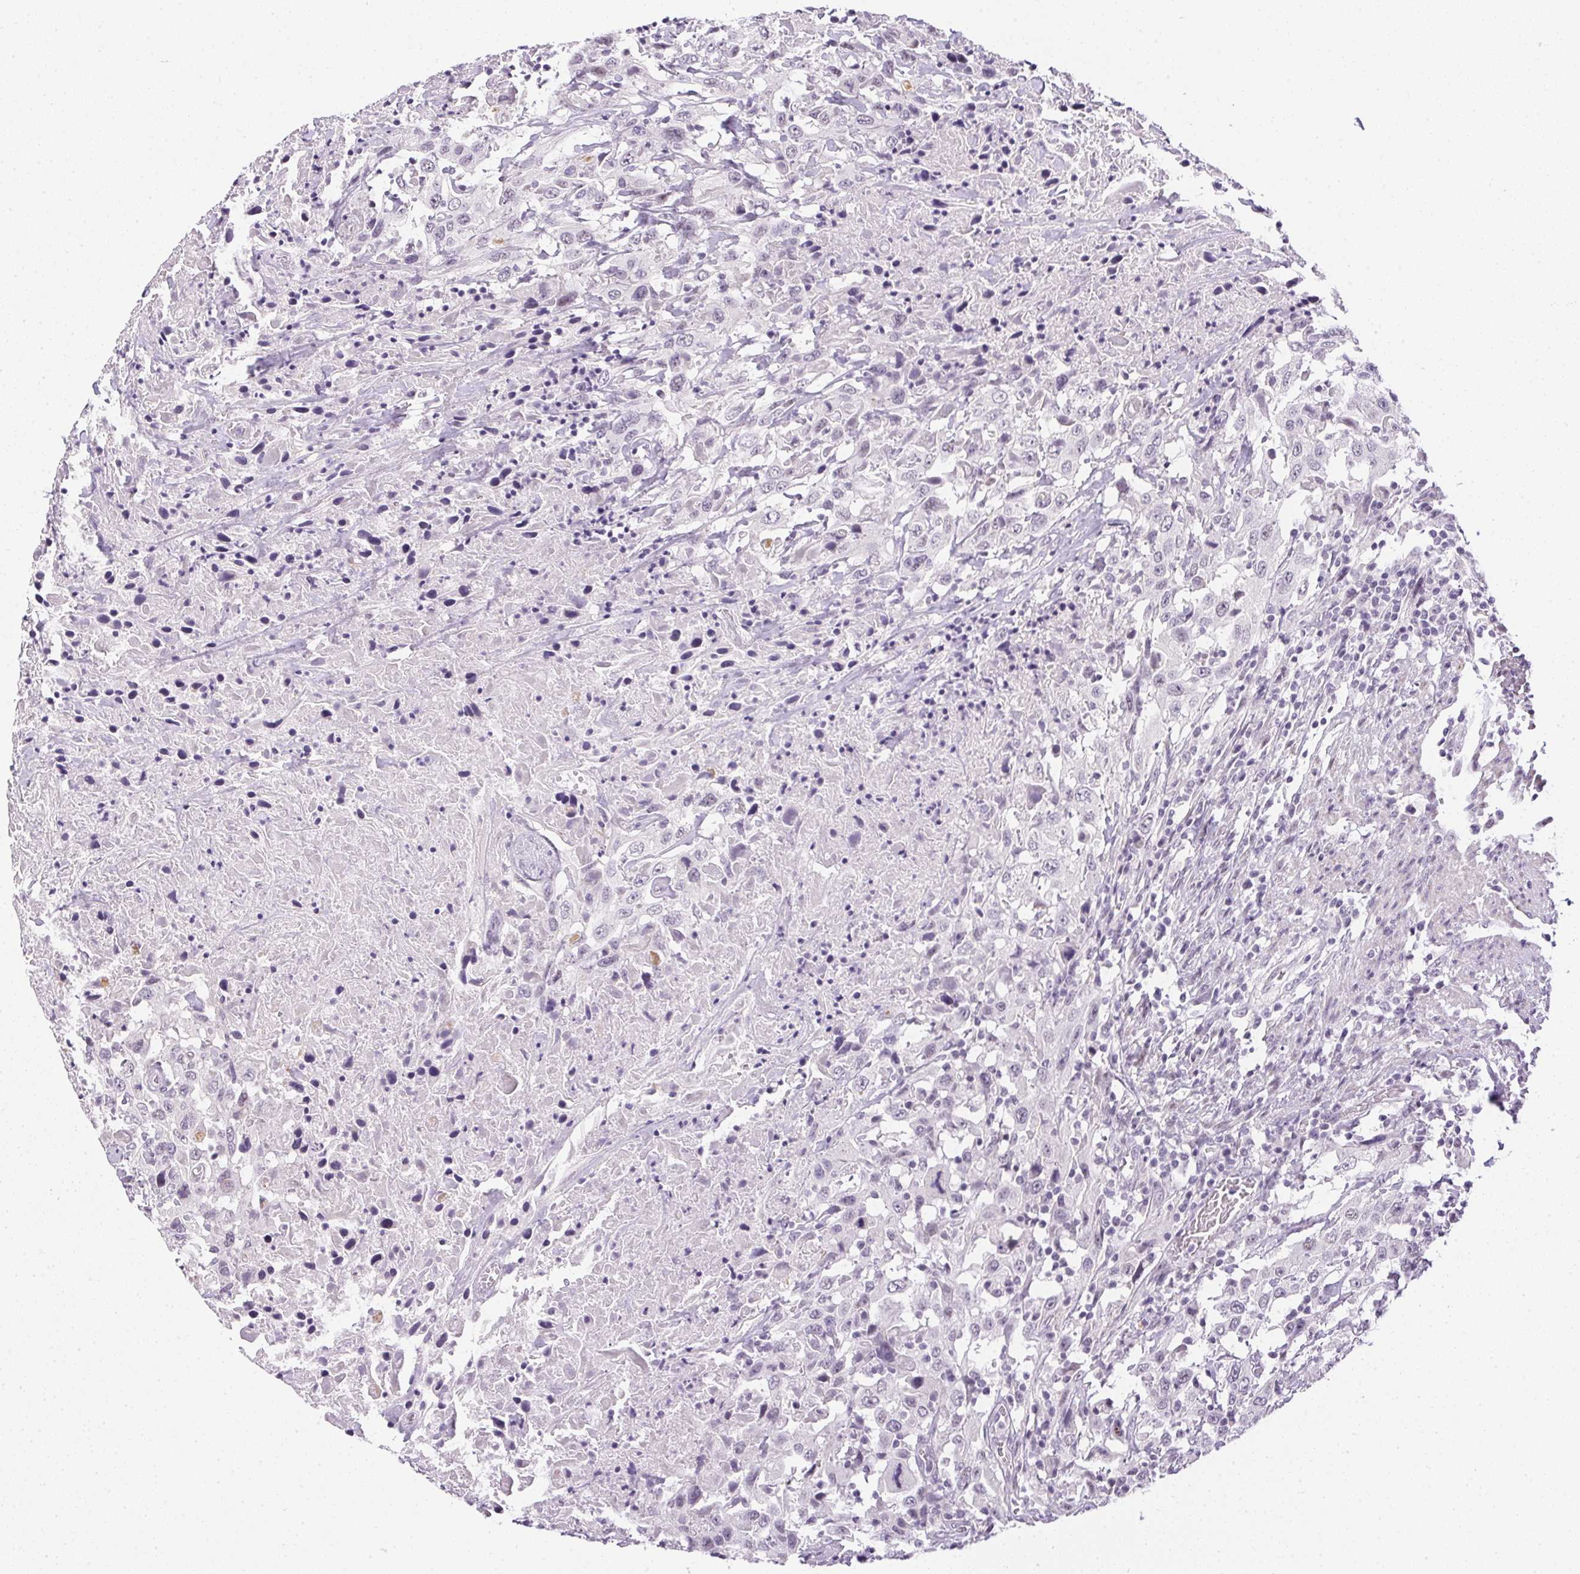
{"staining": {"intensity": "negative", "quantity": "none", "location": "none"}, "tissue": "urothelial cancer", "cell_type": "Tumor cells", "image_type": "cancer", "snomed": [{"axis": "morphology", "description": "Urothelial carcinoma, High grade"}, {"axis": "topography", "description": "Urinary bladder"}], "caption": "A high-resolution histopathology image shows immunohistochemistry (IHC) staining of high-grade urothelial carcinoma, which exhibits no significant staining in tumor cells.", "gene": "GSDMC", "patient": {"sex": "male", "age": 61}}